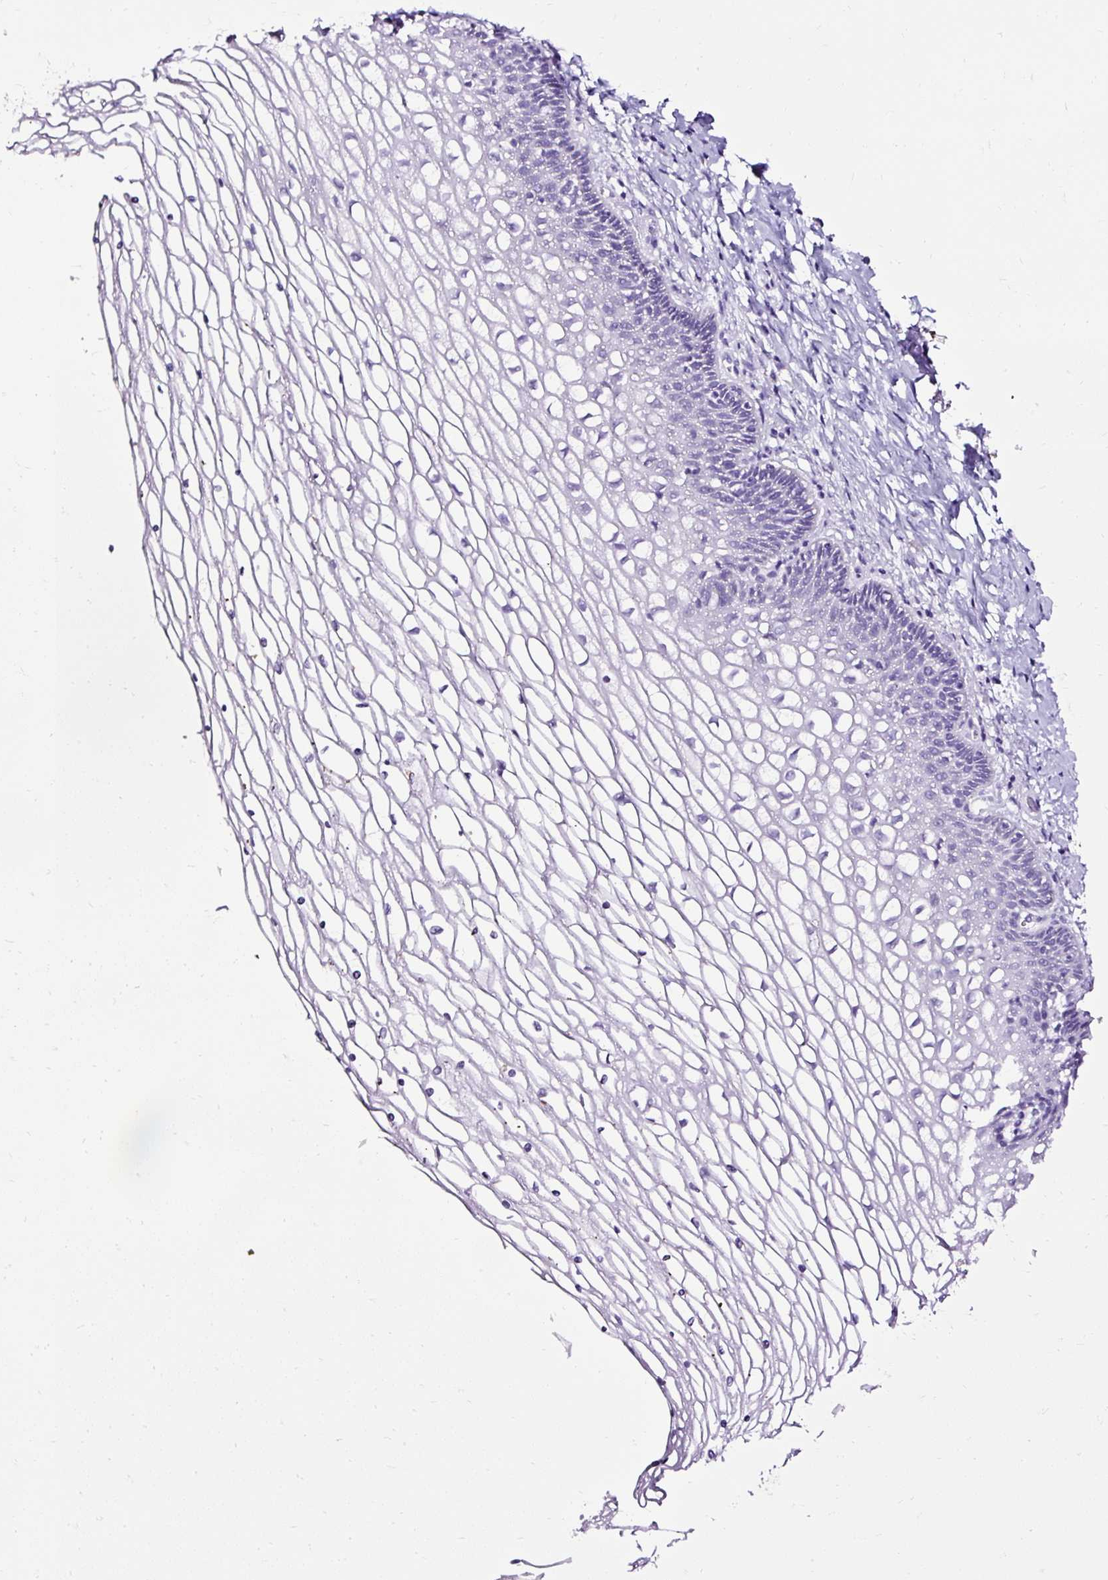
{"staining": {"intensity": "negative", "quantity": "none", "location": "none"}, "tissue": "cervix", "cell_type": "Glandular cells", "image_type": "normal", "snomed": [{"axis": "morphology", "description": "Normal tissue, NOS"}, {"axis": "topography", "description": "Cervix"}], "caption": "A high-resolution histopathology image shows immunohistochemistry (IHC) staining of benign cervix, which reveals no significant positivity in glandular cells. Brightfield microscopy of IHC stained with DAB (3,3'-diaminobenzidine) (brown) and hematoxylin (blue), captured at high magnification.", "gene": "SLC7A8", "patient": {"sex": "female", "age": 36}}